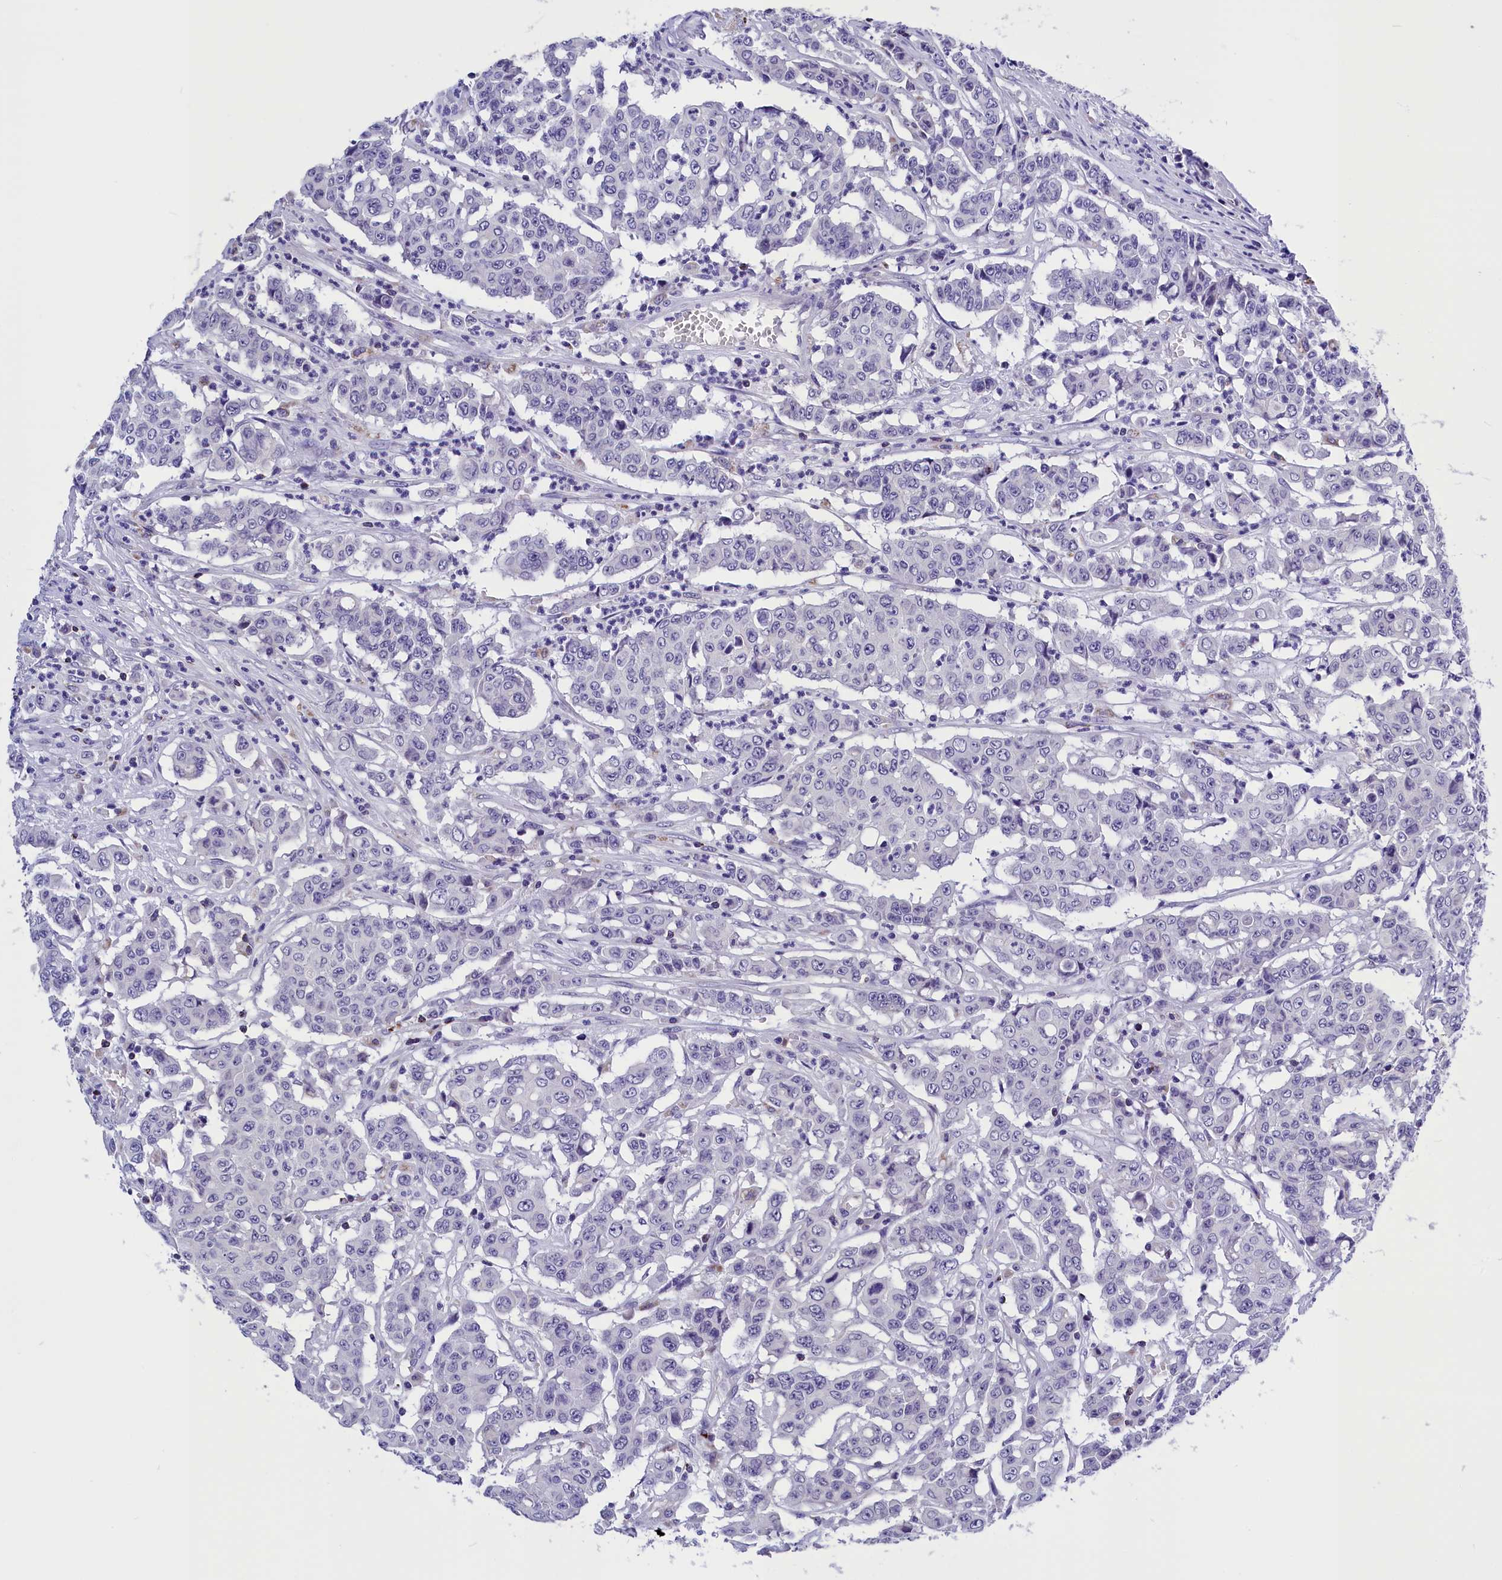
{"staining": {"intensity": "negative", "quantity": "none", "location": "none"}, "tissue": "colorectal cancer", "cell_type": "Tumor cells", "image_type": "cancer", "snomed": [{"axis": "morphology", "description": "Adenocarcinoma, NOS"}, {"axis": "topography", "description": "Colon"}], "caption": "DAB immunohistochemical staining of colorectal cancer (adenocarcinoma) exhibits no significant expression in tumor cells.", "gene": "ABAT", "patient": {"sex": "male", "age": 51}}